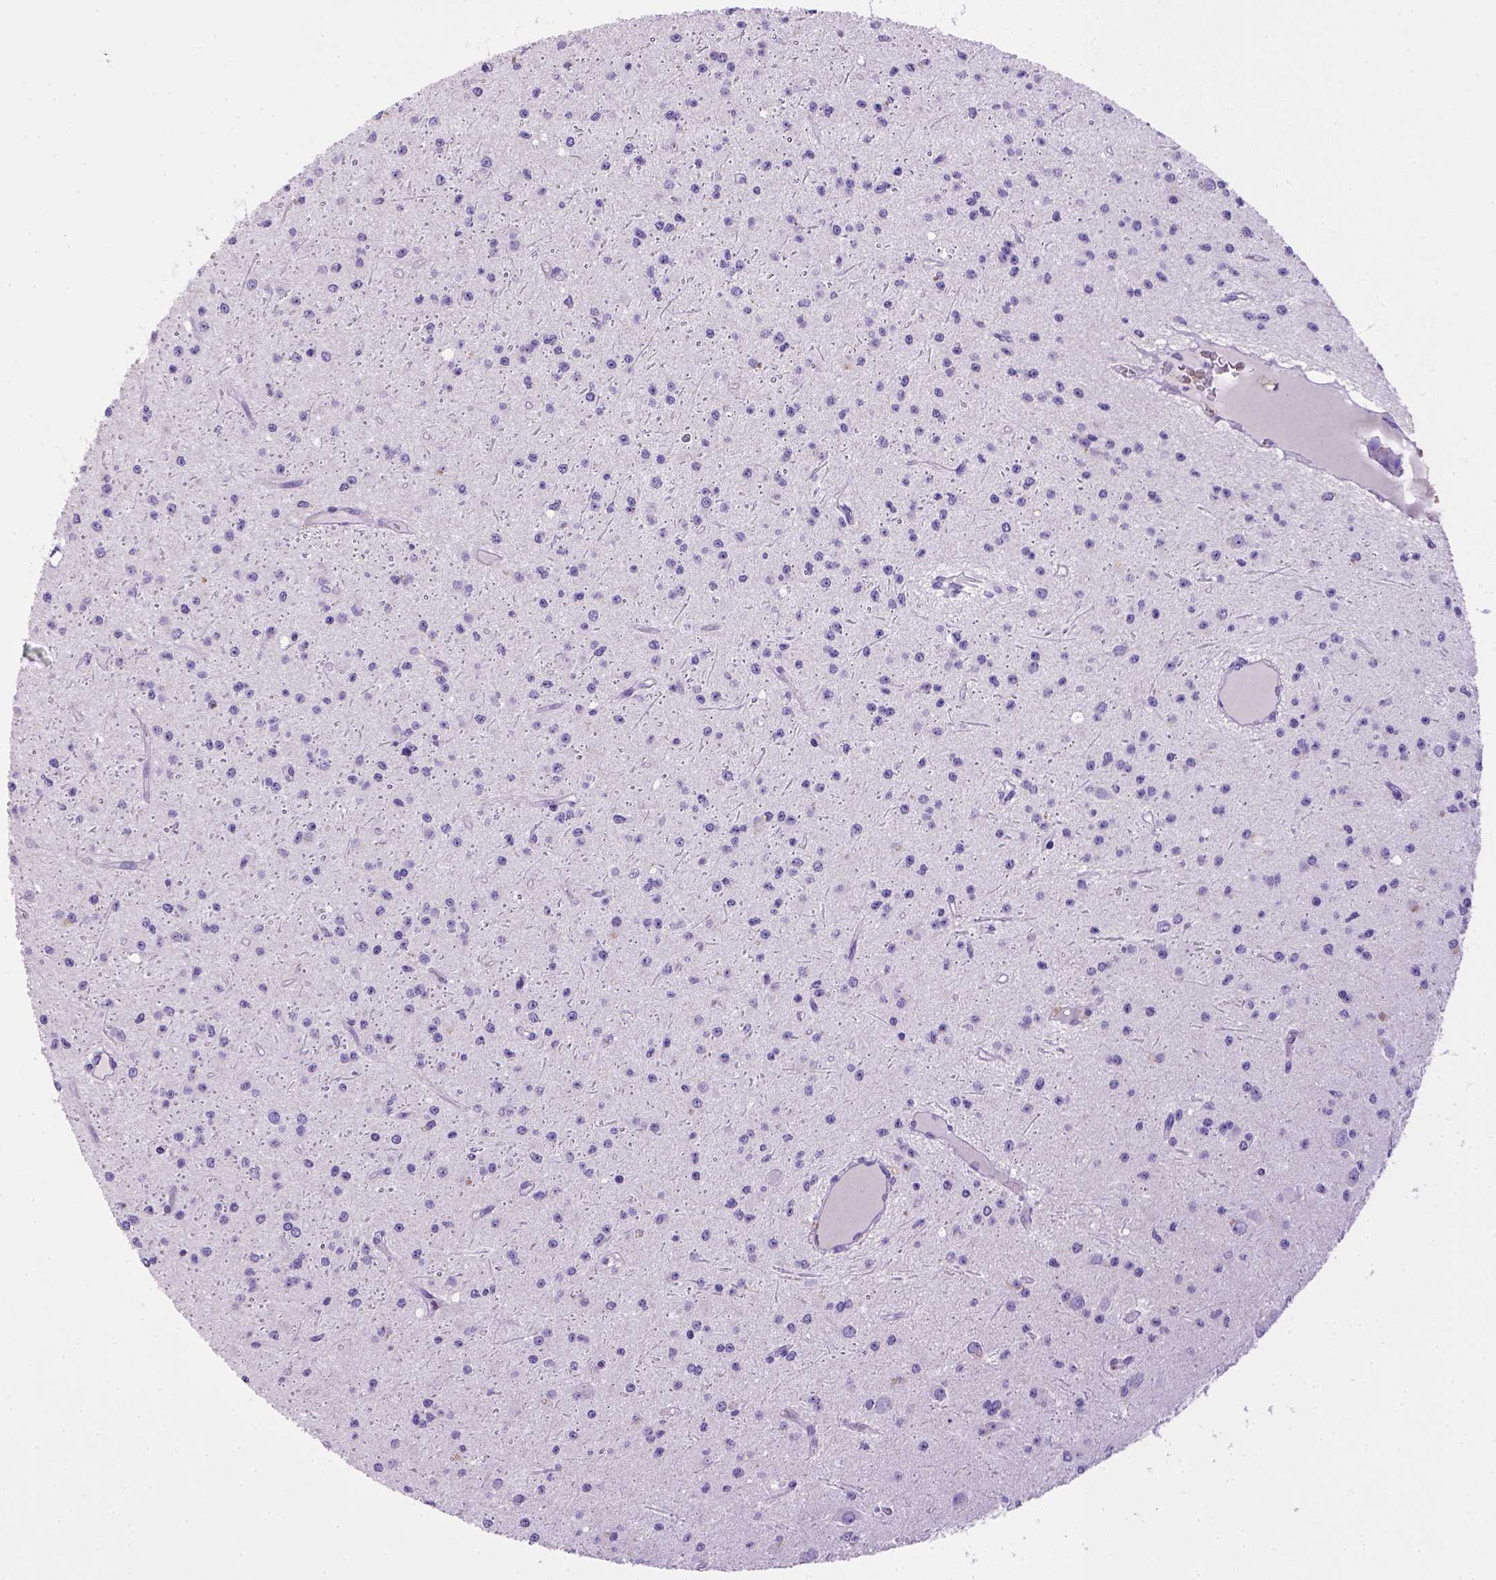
{"staining": {"intensity": "negative", "quantity": "none", "location": "none"}, "tissue": "glioma", "cell_type": "Tumor cells", "image_type": "cancer", "snomed": [{"axis": "morphology", "description": "Glioma, malignant, Low grade"}, {"axis": "topography", "description": "Brain"}], "caption": "IHC image of human glioma stained for a protein (brown), which reveals no staining in tumor cells. The staining was performed using DAB (3,3'-diaminobenzidine) to visualize the protein expression in brown, while the nuclei were stained in blue with hematoxylin (Magnification: 20x).", "gene": "BAAT", "patient": {"sex": "male", "age": 27}}